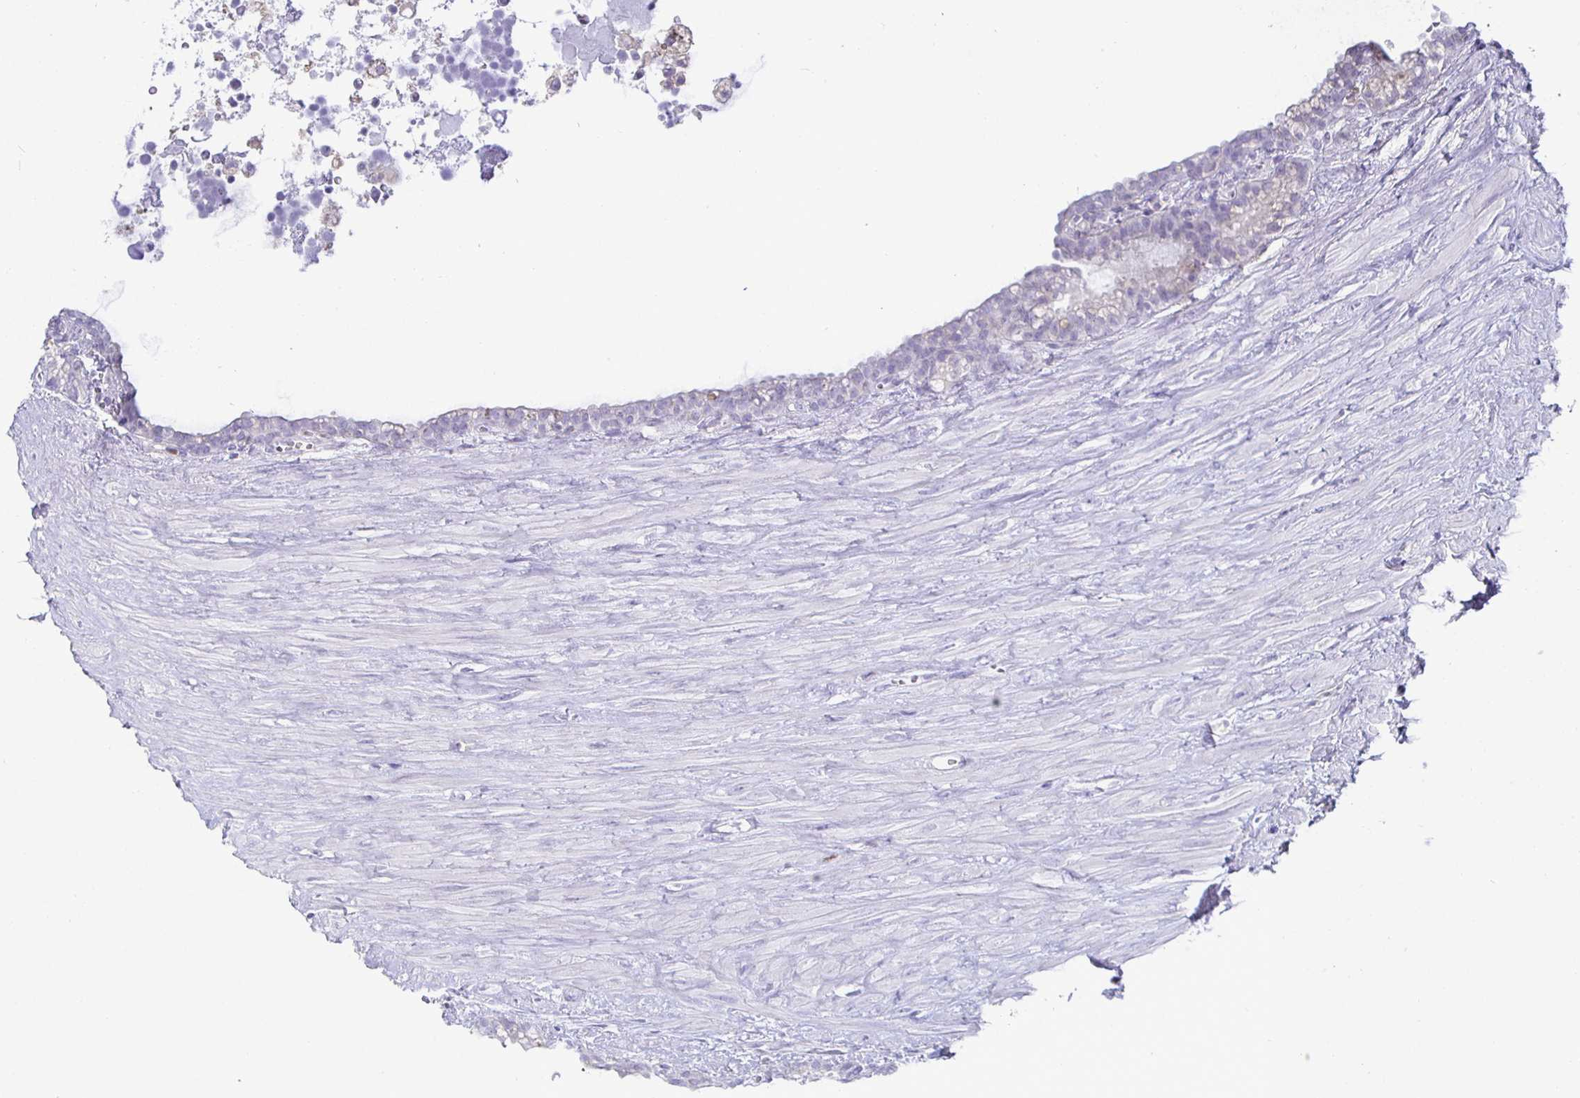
{"staining": {"intensity": "negative", "quantity": "none", "location": "none"}, "tissue": "seminal vesicle", "cell_type": "Glandular cells", "image_type": "normal", "snomed": [{"axis": "morphology", "description": "Normal tissue, NOS"}, {"axis": "topography", "description": "Seminal veicle"}], "caption": "Glandular cells show no significant staining in normal seminal vesicle. (DAB (3,3'-diaminobenzidine) immunohistochemistry with hematoxylin counter stain).", "gene": "SIRPA", "patient": {"sex": "male", "age": 76}}